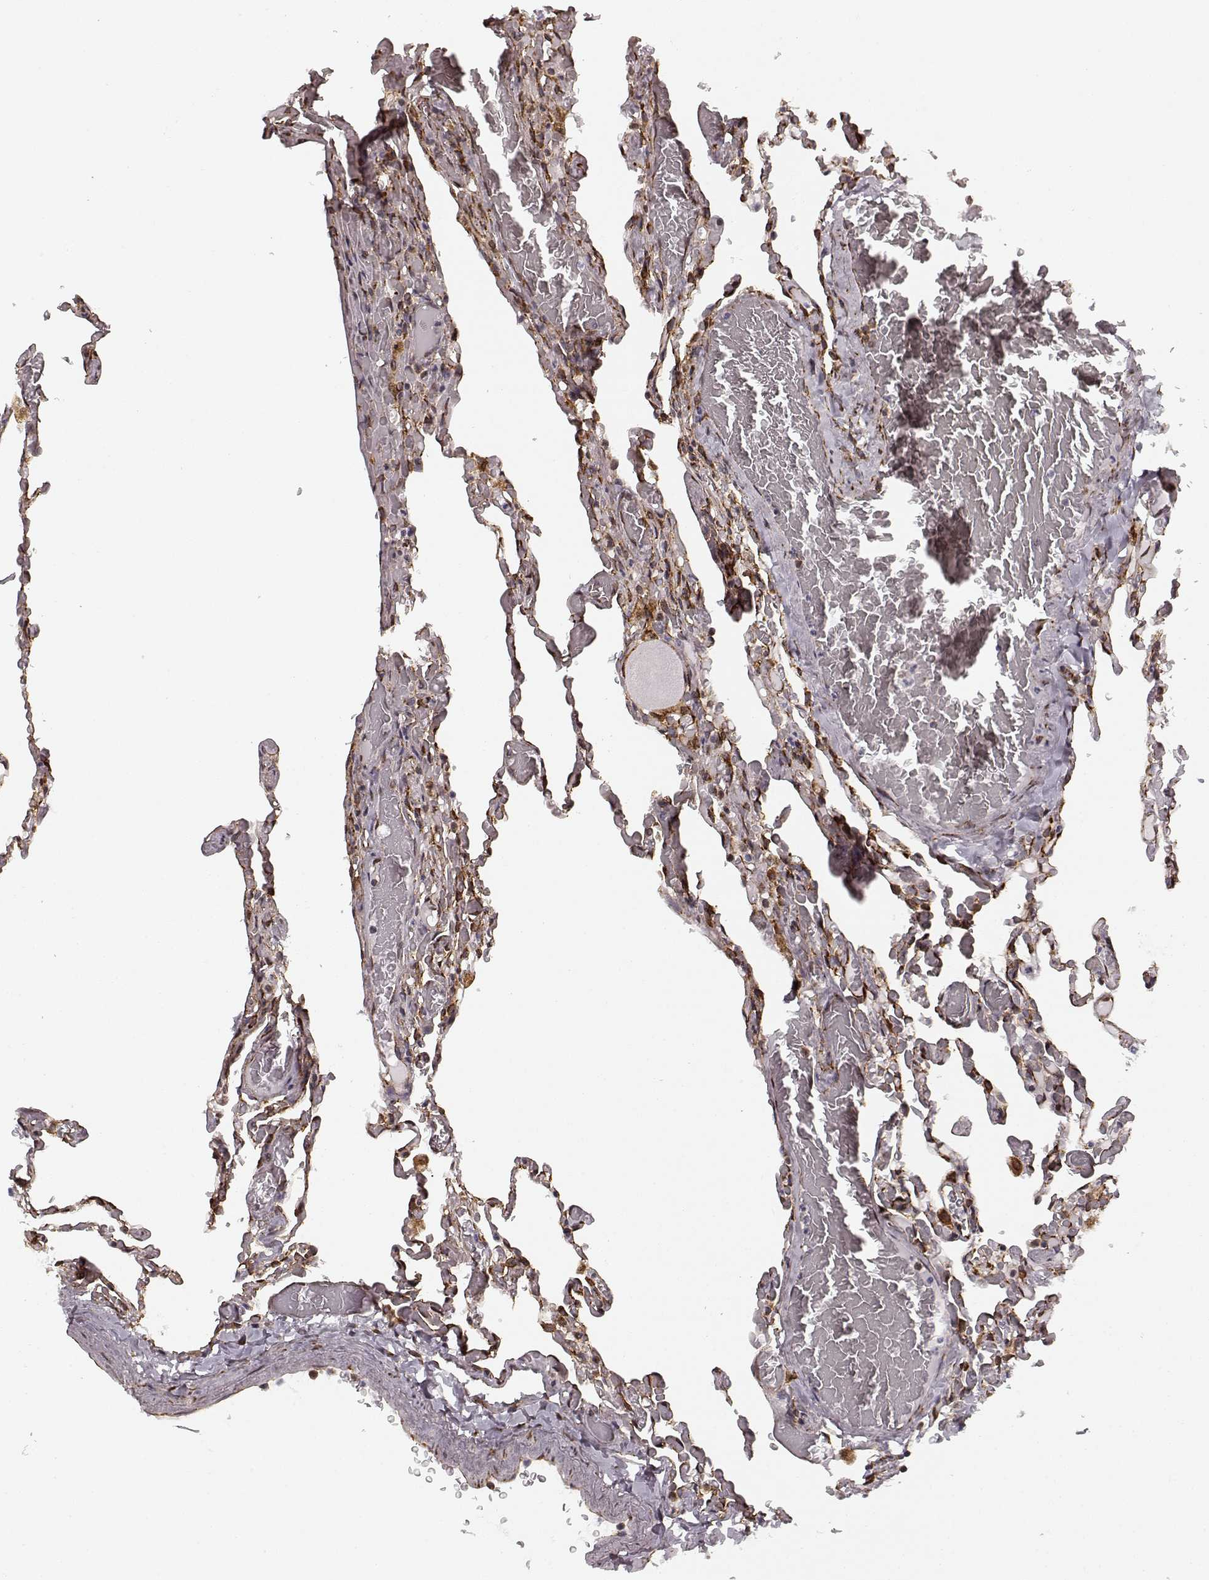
{"staining": {"intensity": "moderate", "quantity": "<25%", "location": "cytoplasmic/membranous"}, "tissue": "lung", "cell_type": "Alveolar cells", "image_type": "normal", "snomed": [{"axis": "morphology", "description": "Normal tissue, NOS"}, {"axis": "topography", "description": "Lung"}], "caption": "Immunohistochemical staining of unremarkable human lung demonstrates <25% levels of moderate cytoplasmic/membranous protein expression in about <25% of alveolar cells.", "gene": "TMEM14A", "patient": {"sex": "female", "age": 43}}